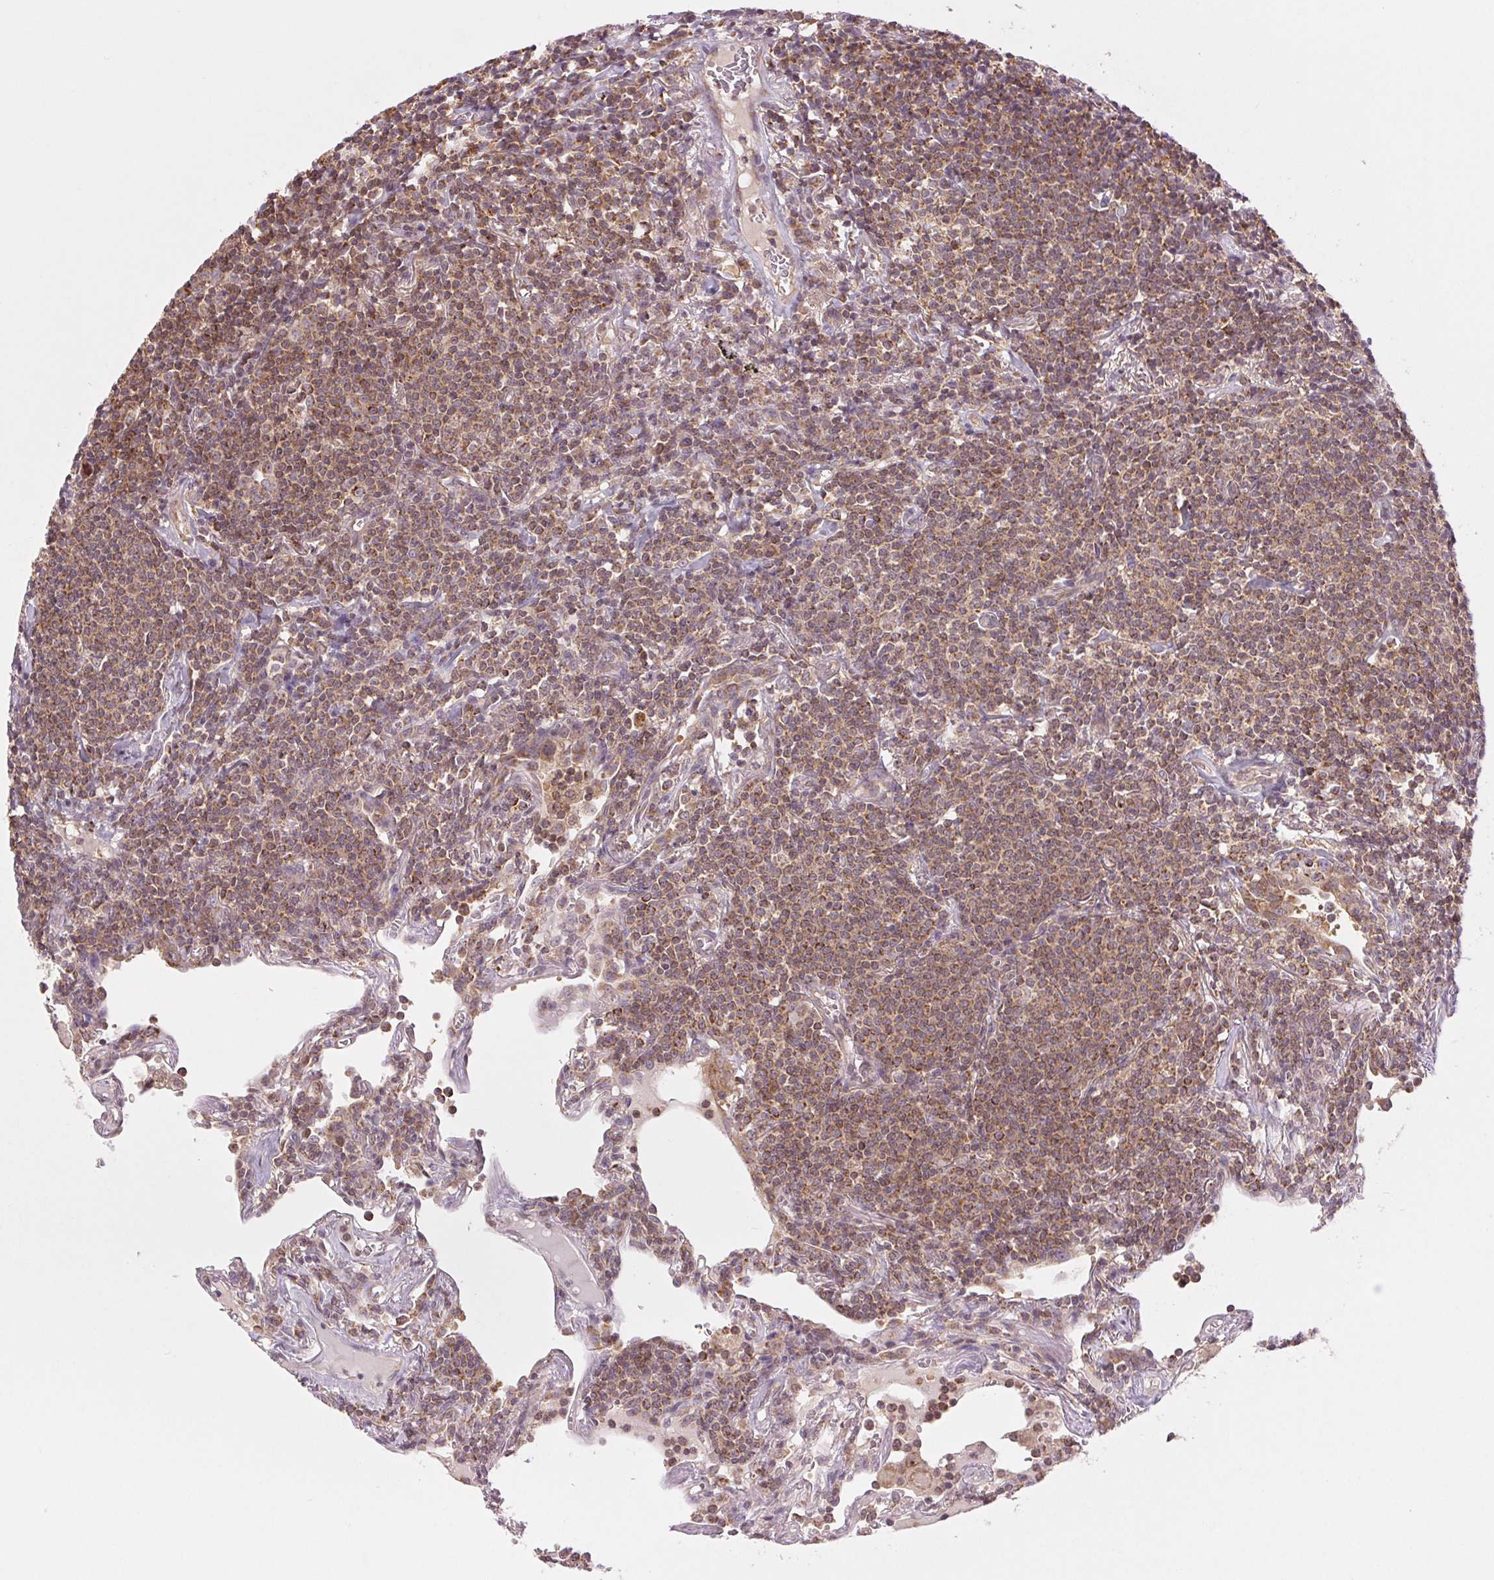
{"staining": {"intensity": "moderate", "quantity": ">75%", "location": "cytoplasmic/membranous"}, "tissue": "lymphoma", "cell_type": "Tumor cells", "image_type": "cancer", "snomed": [{"axis": "morphology", "description": "Malignant lymphoma, non-Hodgkin's type, Low grade"}, {"axis": "topography", "description": "Lung"}], "caption": "Protein analysis of lymphoma tissue exhibits moderate cytoplasmic/membranous staining in about >75% of tumor cells. The protein of interest is stained brown, and the nuclei are stained in blue (DAB (3,3'-diaminobenzidine) IHC with brightfield microscopy, high magnification).", "gene": "MAP3K5", "patient": {"sex": "female", "age": 71}}